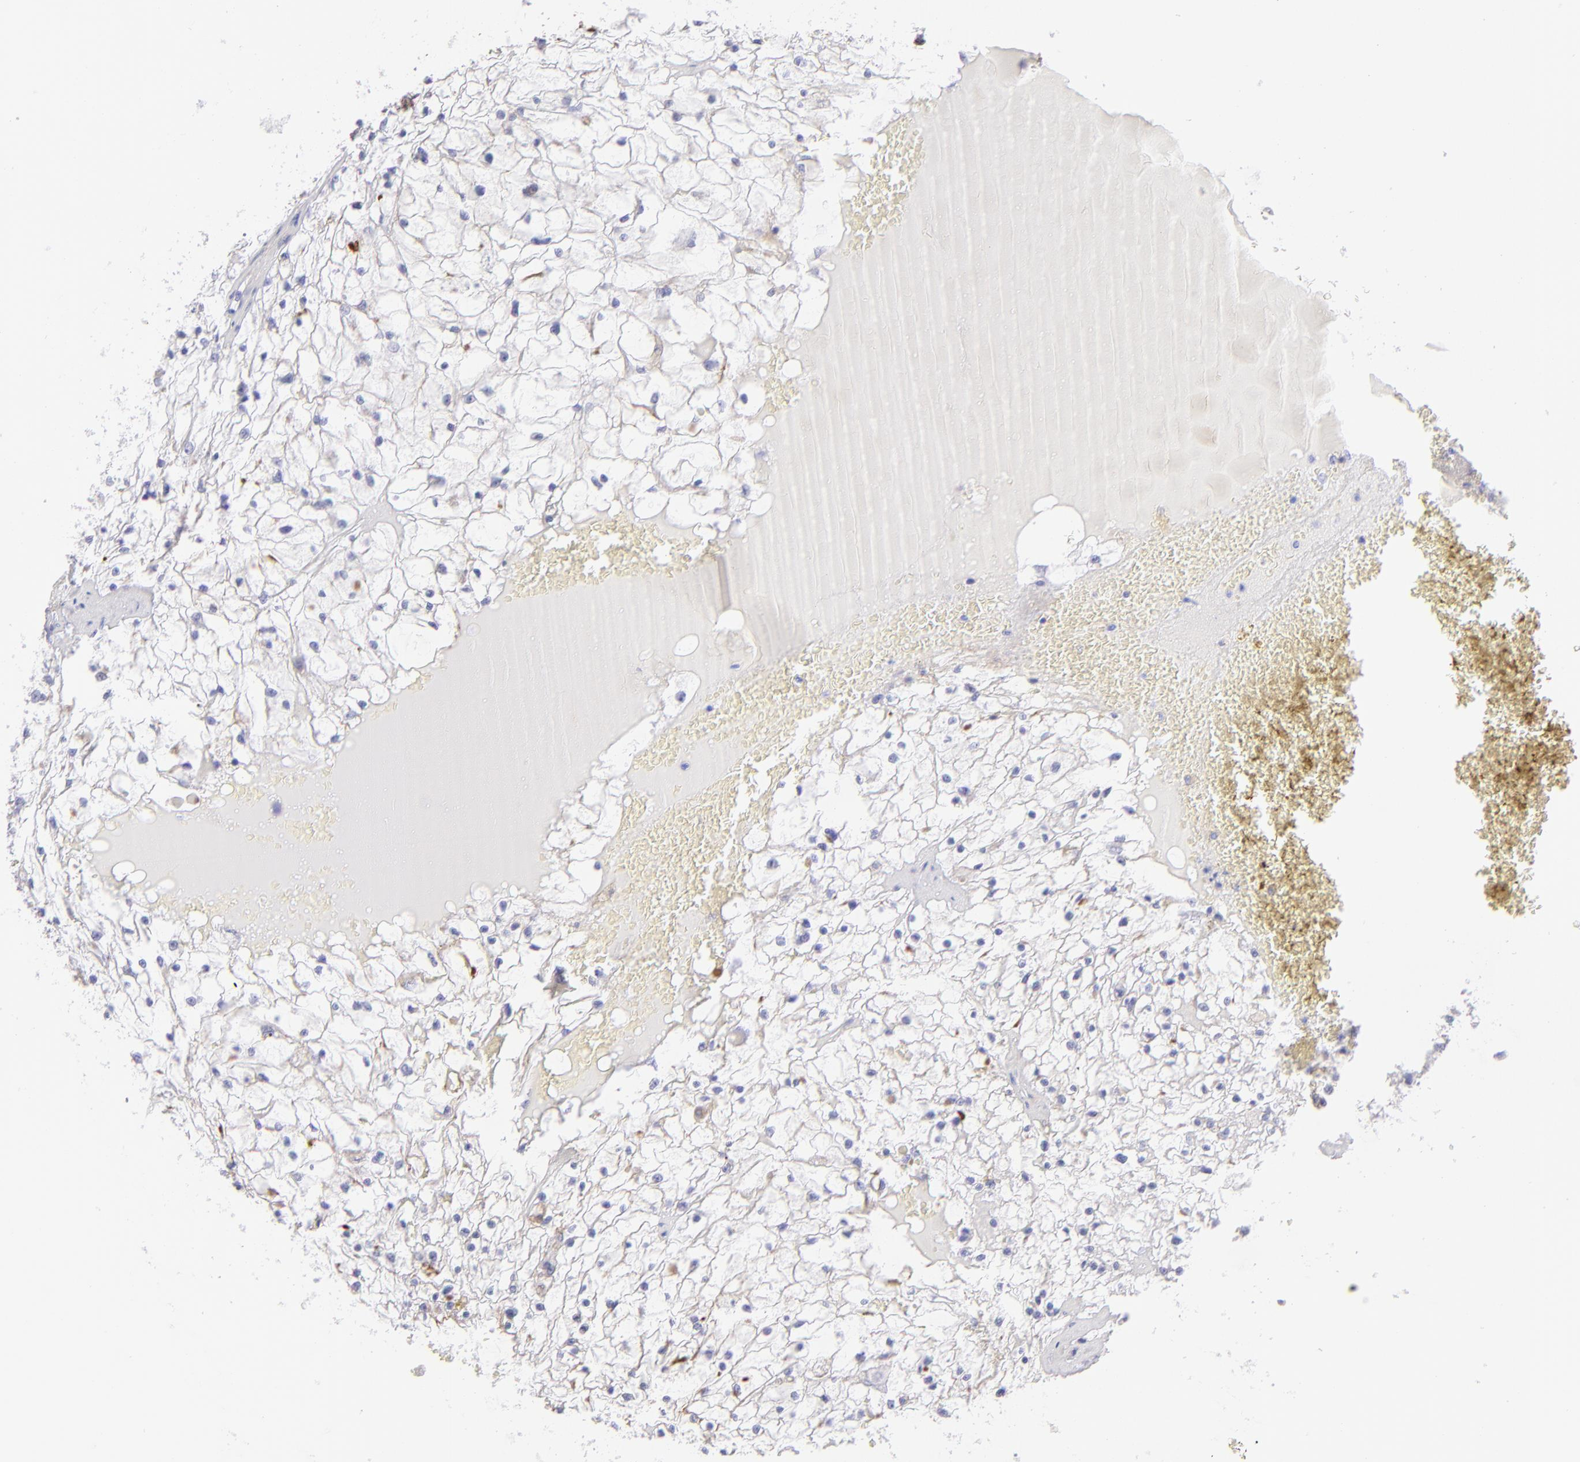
{"staining": {"intensity": "weak", "quantity": "25%-75%", "location": "cytoplasmic/membranous"}, "tissue": "renal cancer", "cell_type": "Tumor cells", "image_type": "cancer", "snomed": [{"axis": "morphology", "description": "Adenocarcinoma, NOS"}, {"axis": "topography", "description": "Kidney"}], "caption": "Protein staining reveals weak cytoplasmic/membranous staining in about 25%-75% of tumor cells in renal cancer (adenocarcinoma).", "gene": "CD81", "patient": {"sex": "male", "age": 61}}